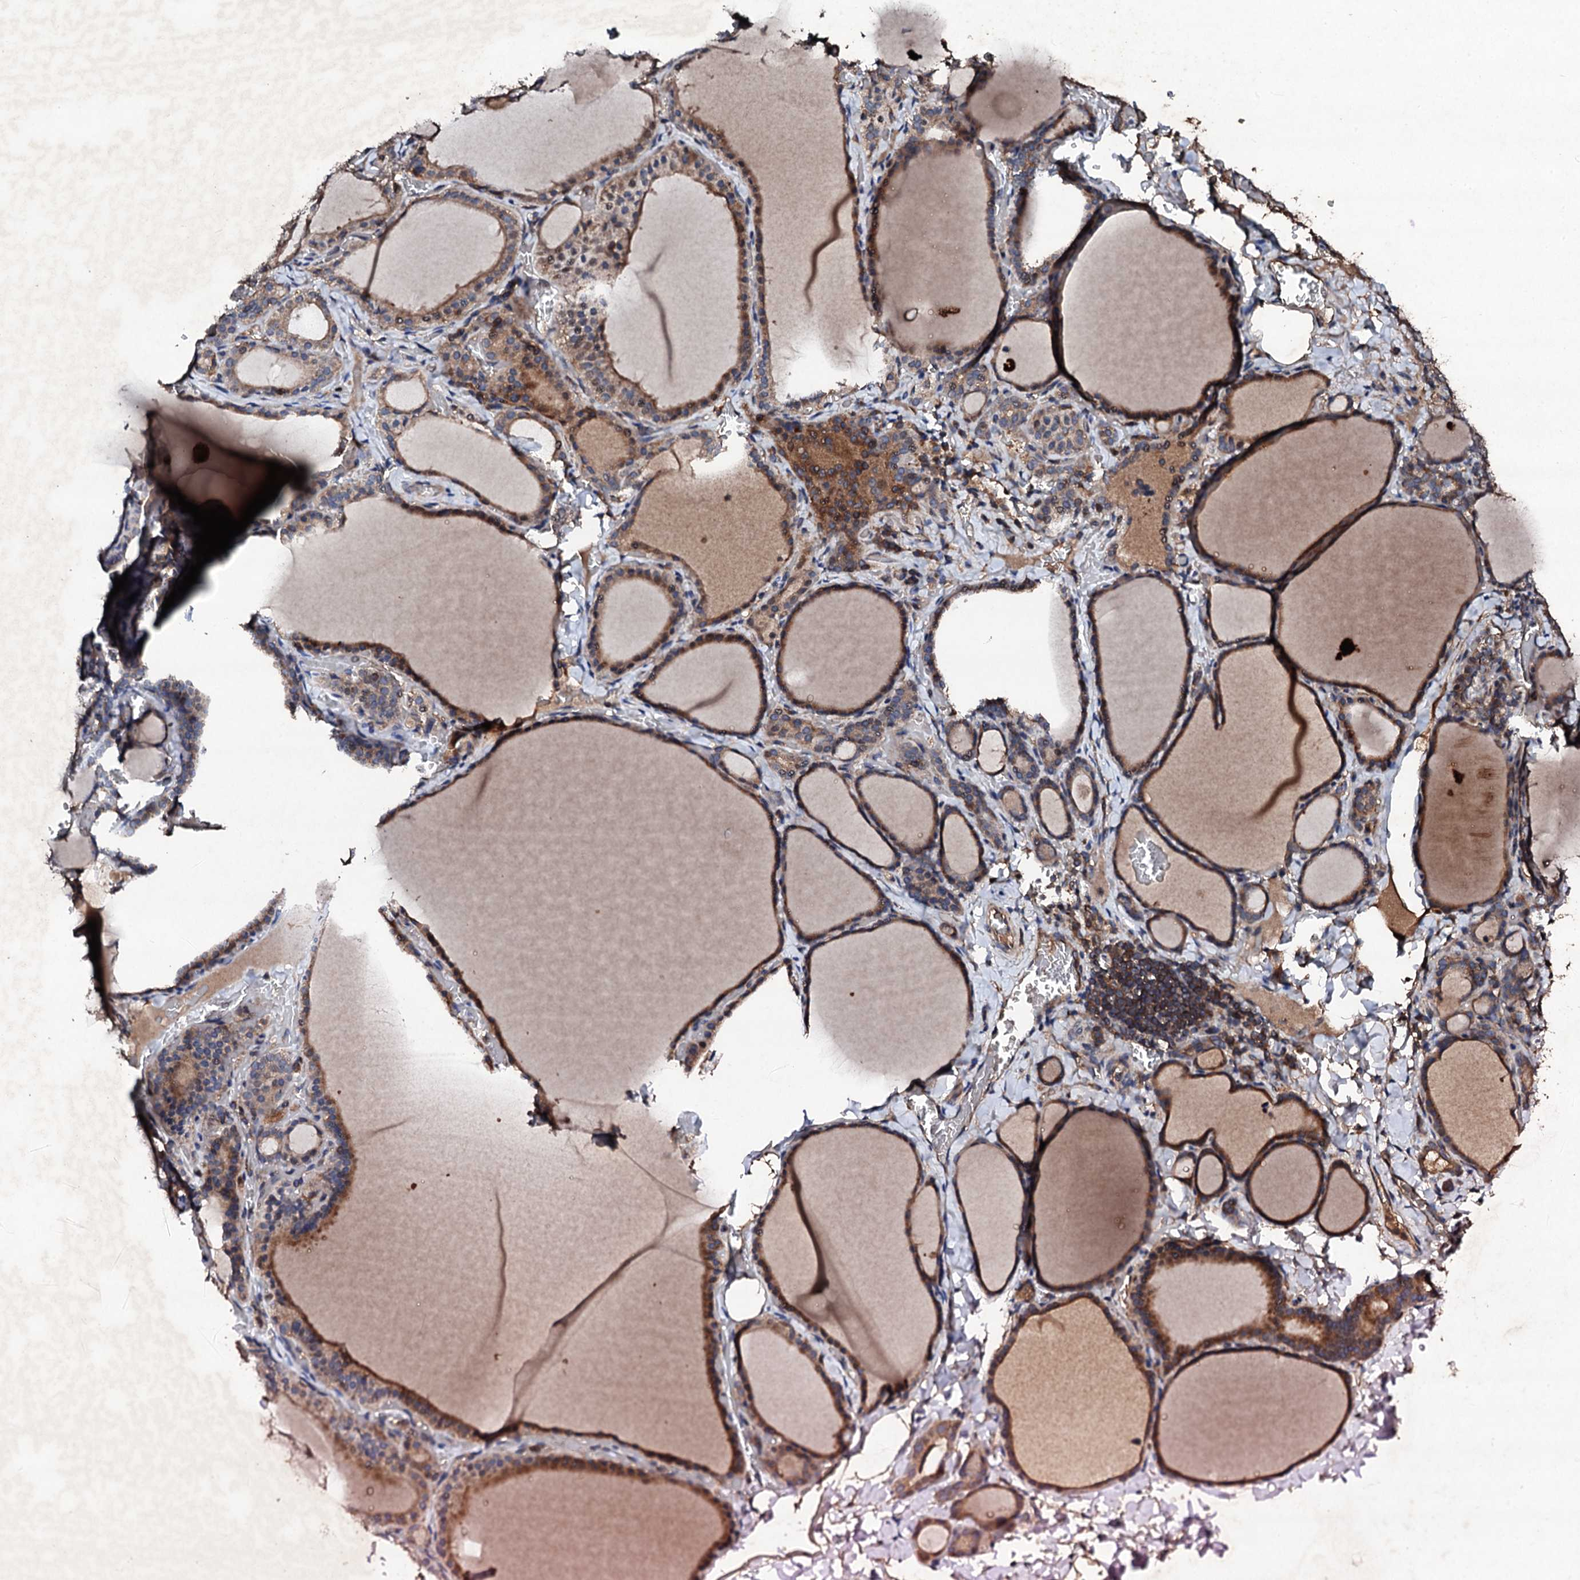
{"staining": {"intensity": "moderate", "quantity": ">75%", "location": "cytoplasmic/membranous"}, "tissue": "thyroid gland", "cell_type": "Glandular cells", "image_type": "normal", "snomed": [{"axis": "morphology", "description": "Normal tissue, NOS"}, {"axis": "topography", "description": "Thyroid gland"}], "caption": "Immunohistochemistry (IHC) staining of unremarkable thyroid gland, which displays medium levels of moderate cytoplasmic/membranous staining in about >75% of glandular cells indicating moderate cytoplasmic/membranous protein expression. The staining was performed using DAB (brown) for protein detection and nuclei were counterstained in hematoxylin (blue).", "gene": "KERA", "patient": {"sex": "female", "age": 39}}